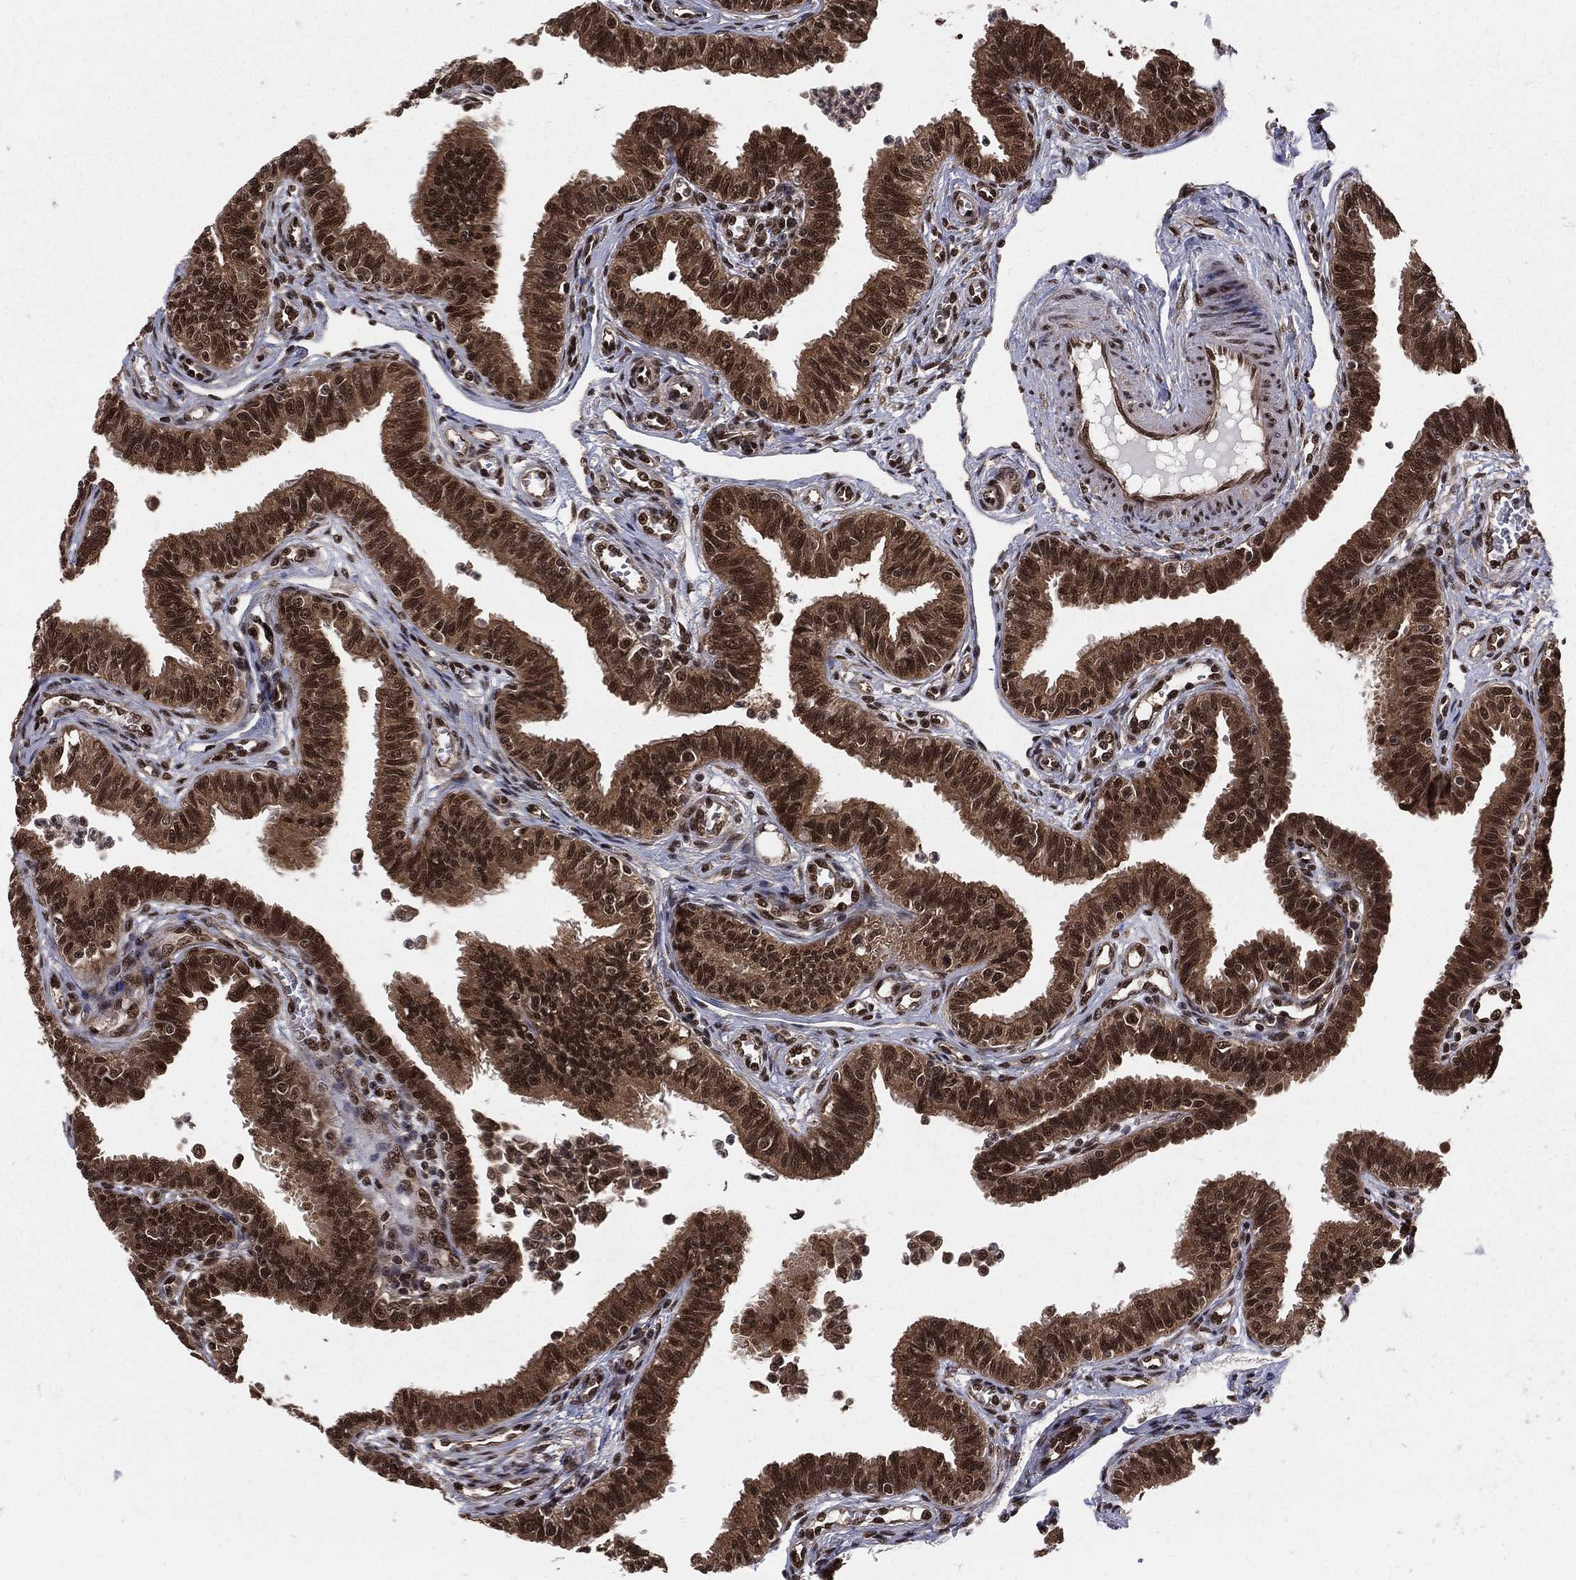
{"staining": {"intensity": "strong", "quantity": ">75%", "location": "cytoplasmic/membranous,nuclear"}, "tissue": "fallopian tube", "cell_type": "Glandular cells", "image_type": "normal", "snomed": [{"axis": "morphology", "description": "Normal tissue, NOS"}, {"axis": "topography", "description": "Fallopian tube"}], "caption": "Immunohistochemical staining of benign fallopian tube reveals high levels of strong cytoplasmic/membranous,nuclear staining in about >75% of glandular cells. The staining is performed using DAB brown chromogen to label protein expression. The nuclei are counter-stained blue using hematoxylin.", "gene": "COPS4", "patient": {"sex": "female", "age": 36}}